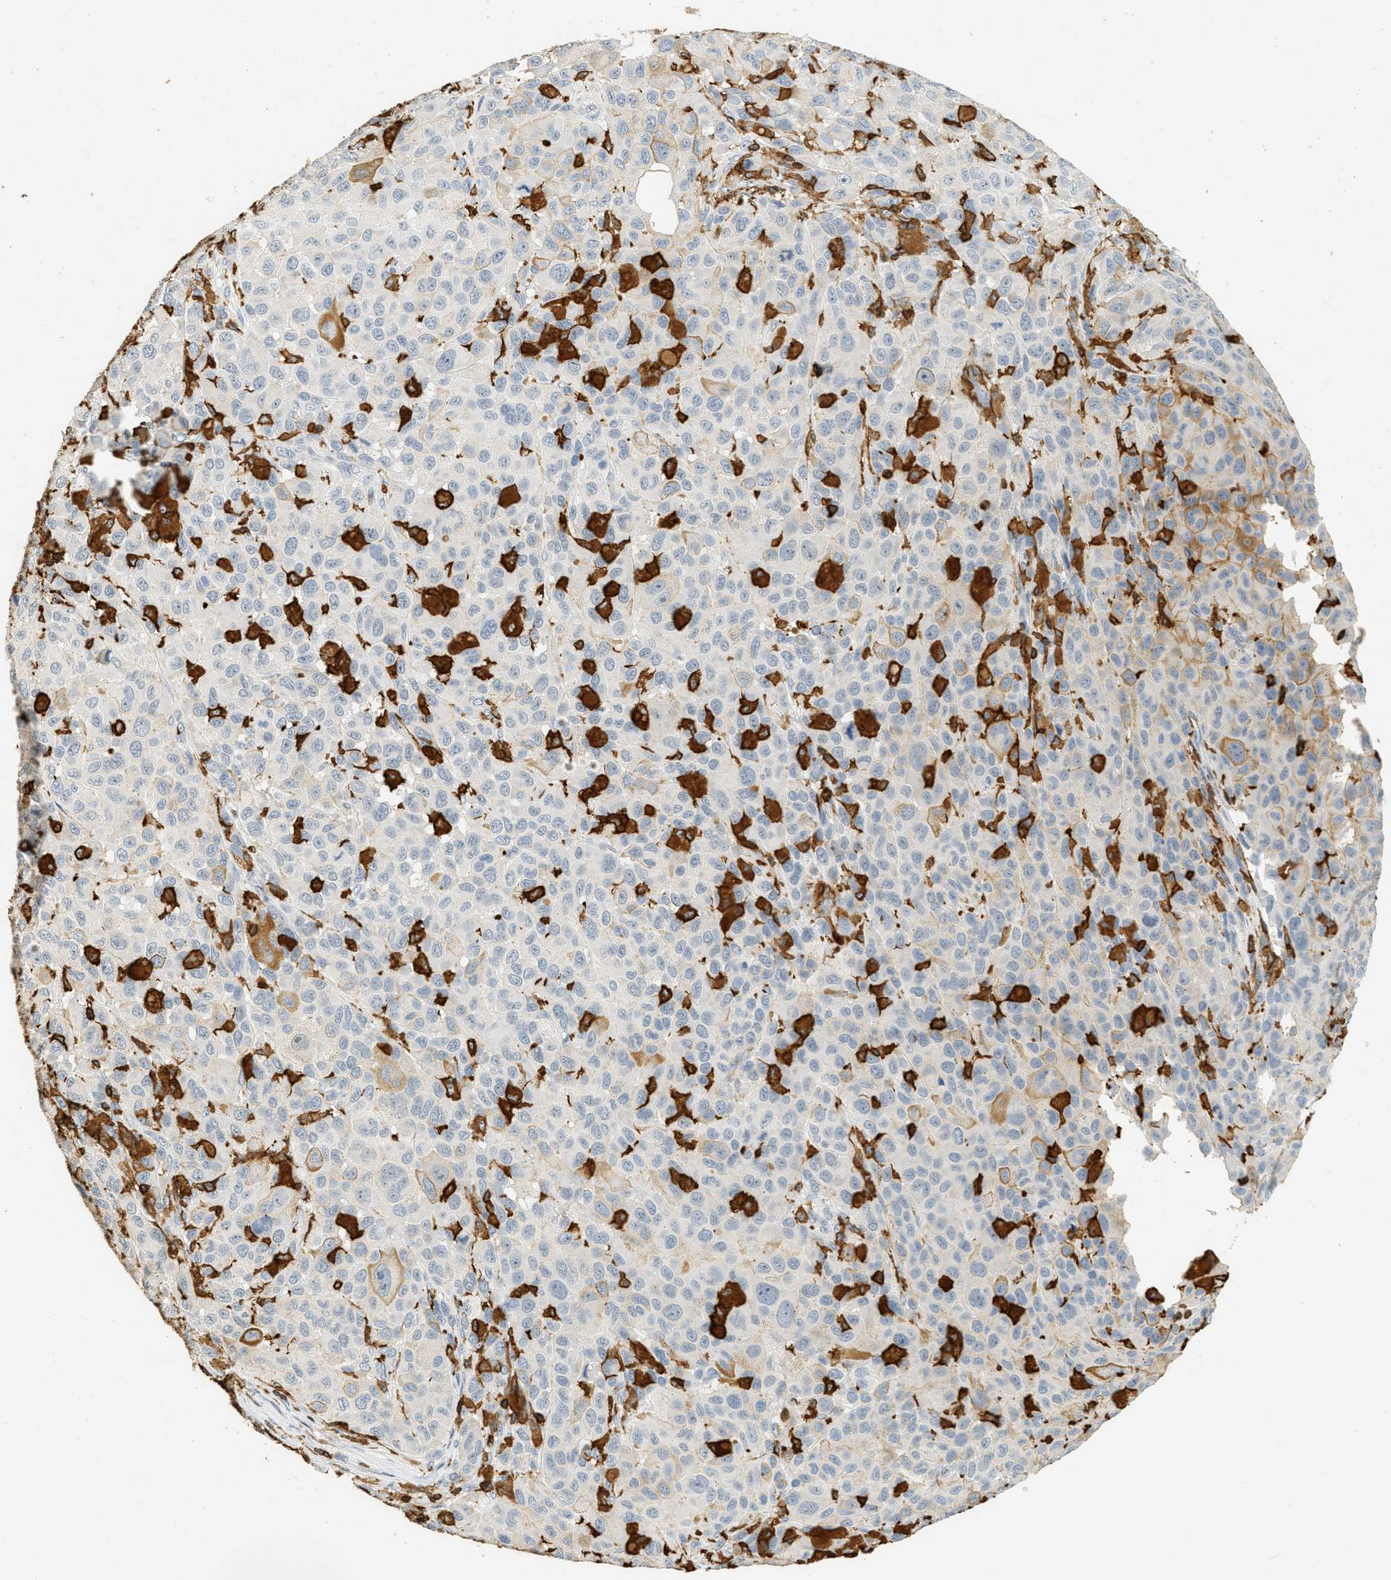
{"staining": {"intensity": "negative", "quantity": "none", "location": "none"}, "tissue": "melanoma", "cell_type": "Tumor cells", "image_type": "cancer", "snomed": [{"axis": "morphology", "description": "Malignant melanoma, NOS"}, {"axis": "topography", "description": "Skin"}], "caption": "The photomicrograph reveals no significant positivity in tumor cells of melanoma. (DAB (3,3'-diaminobenzidine) IHC with hematoxylin counter stain).", "gene": "LSP1", "patient": {"sex": "male", "age": 96}}